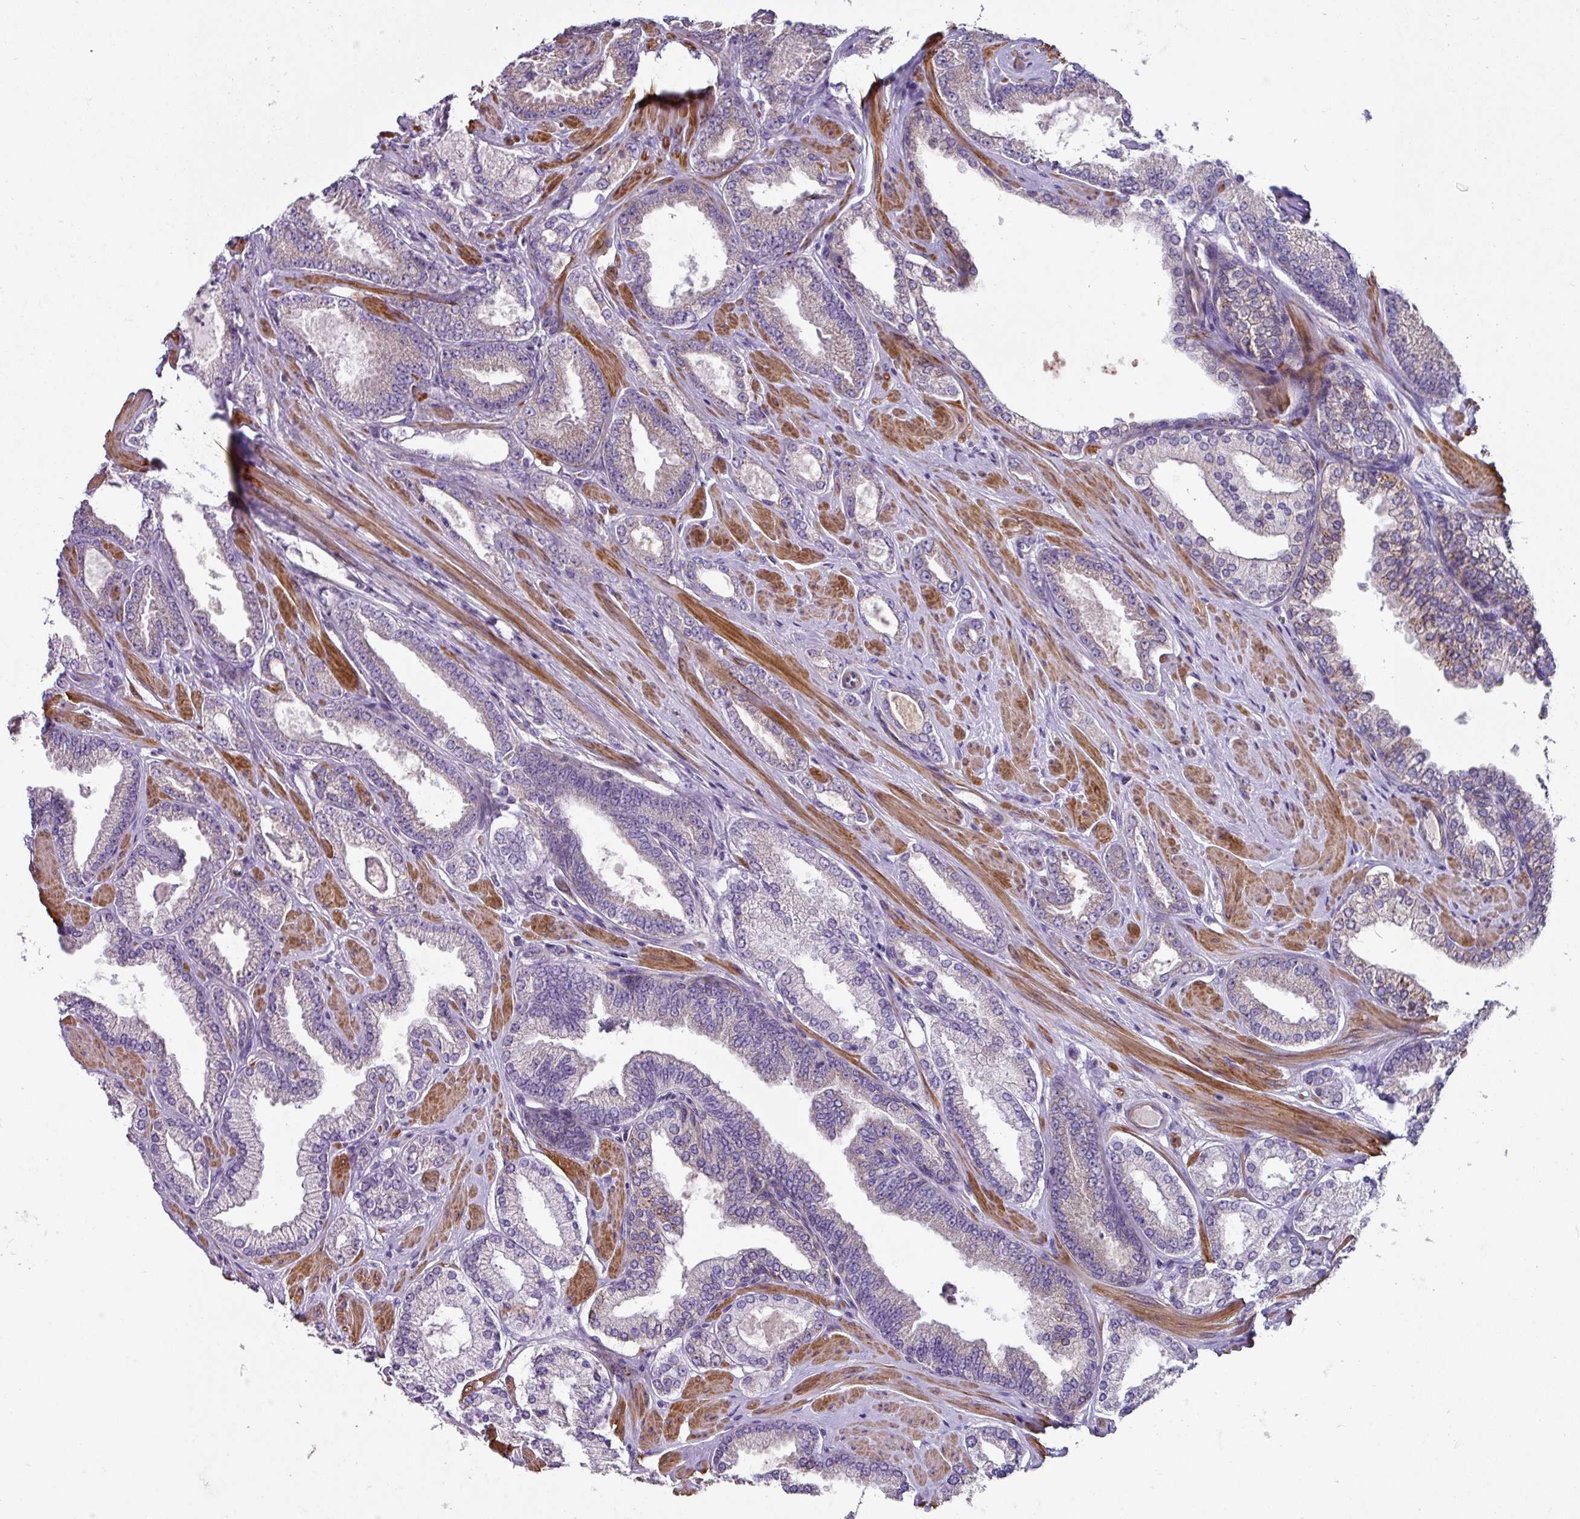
{"staining": {"intensity": "negative", "quantity": "none", "location": "none"}, "tissue": "prostate cancer", "cell_type": "Tumor cells", "image_type": "cancer", "snomed": [{"axis": "morphology", "description": "Adenocarcinoma, Low grade"}, {"axis": "topography", "description": "Prostate"}], "caption": "Tumor cells show no significant expression in low-grade adenocarcinoma (prostate). The staining was performed using DAB (3,3'-diaminobenzidine) to visualize the protein expression in brown, while the nuclei were stained in blue with hematoxylin (Magnification: 20x).", "gene": "MRRF", "patient": {"sex": "male", "age": 42}}